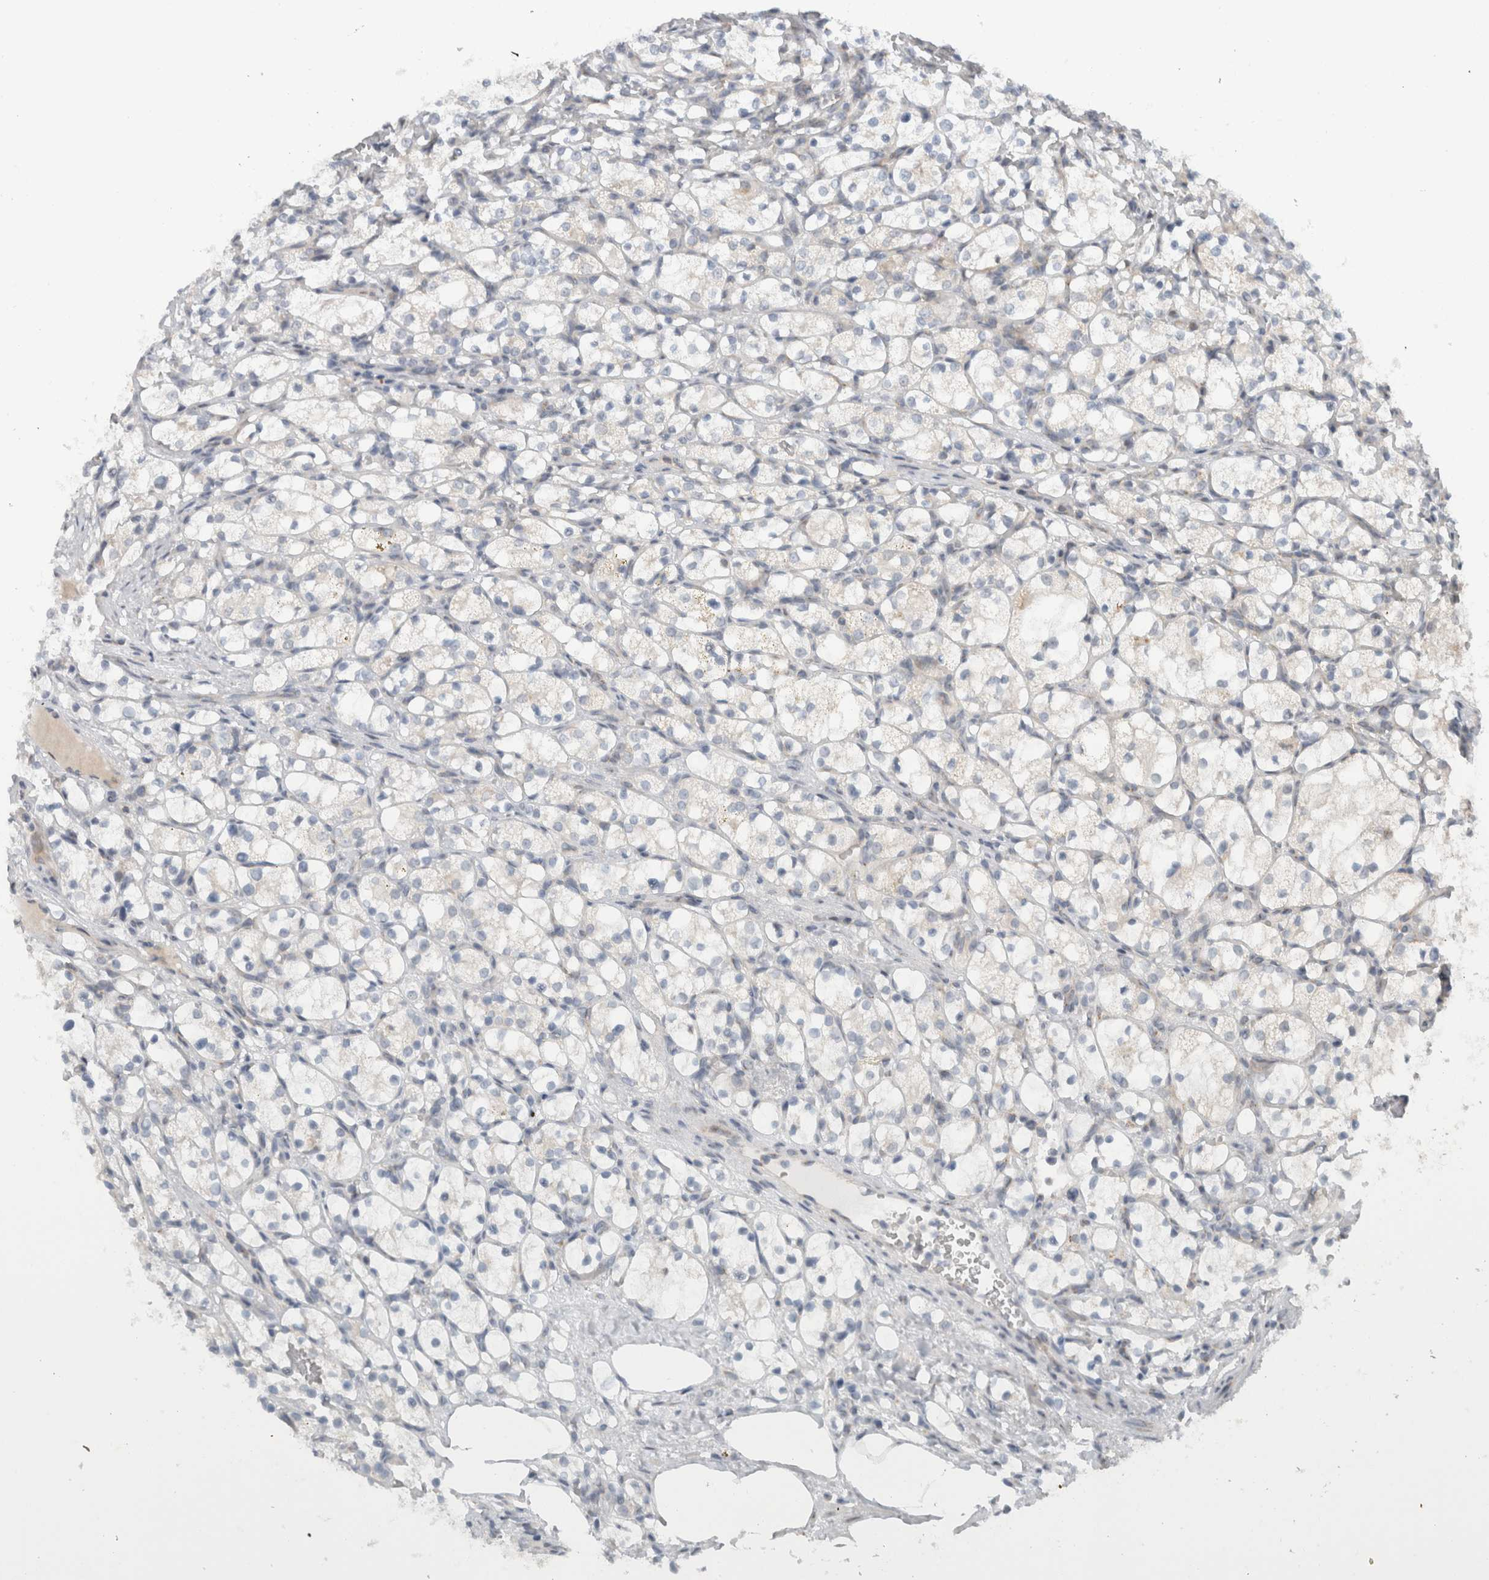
{"staining": {"intensity": "negative", "quantity": "none", "location": "none"}, "tissue": "renal cancer", "cell_type": "Tumor cells", "image_type": "cancer", "snomed": [{"axis": "morphology", "description": "Adenocarcinoma, NOS"}, {"axis": "topography", "description": "Kidney"}], "caption": "Tumor cells show no significant protein positivity in renal cancer. The staining is performed using DAB brown chromogen with nuclei counter-stained in using hematoxylin.", "gene": "CMC2", "patient": {"sex": "female", "age": 69}}